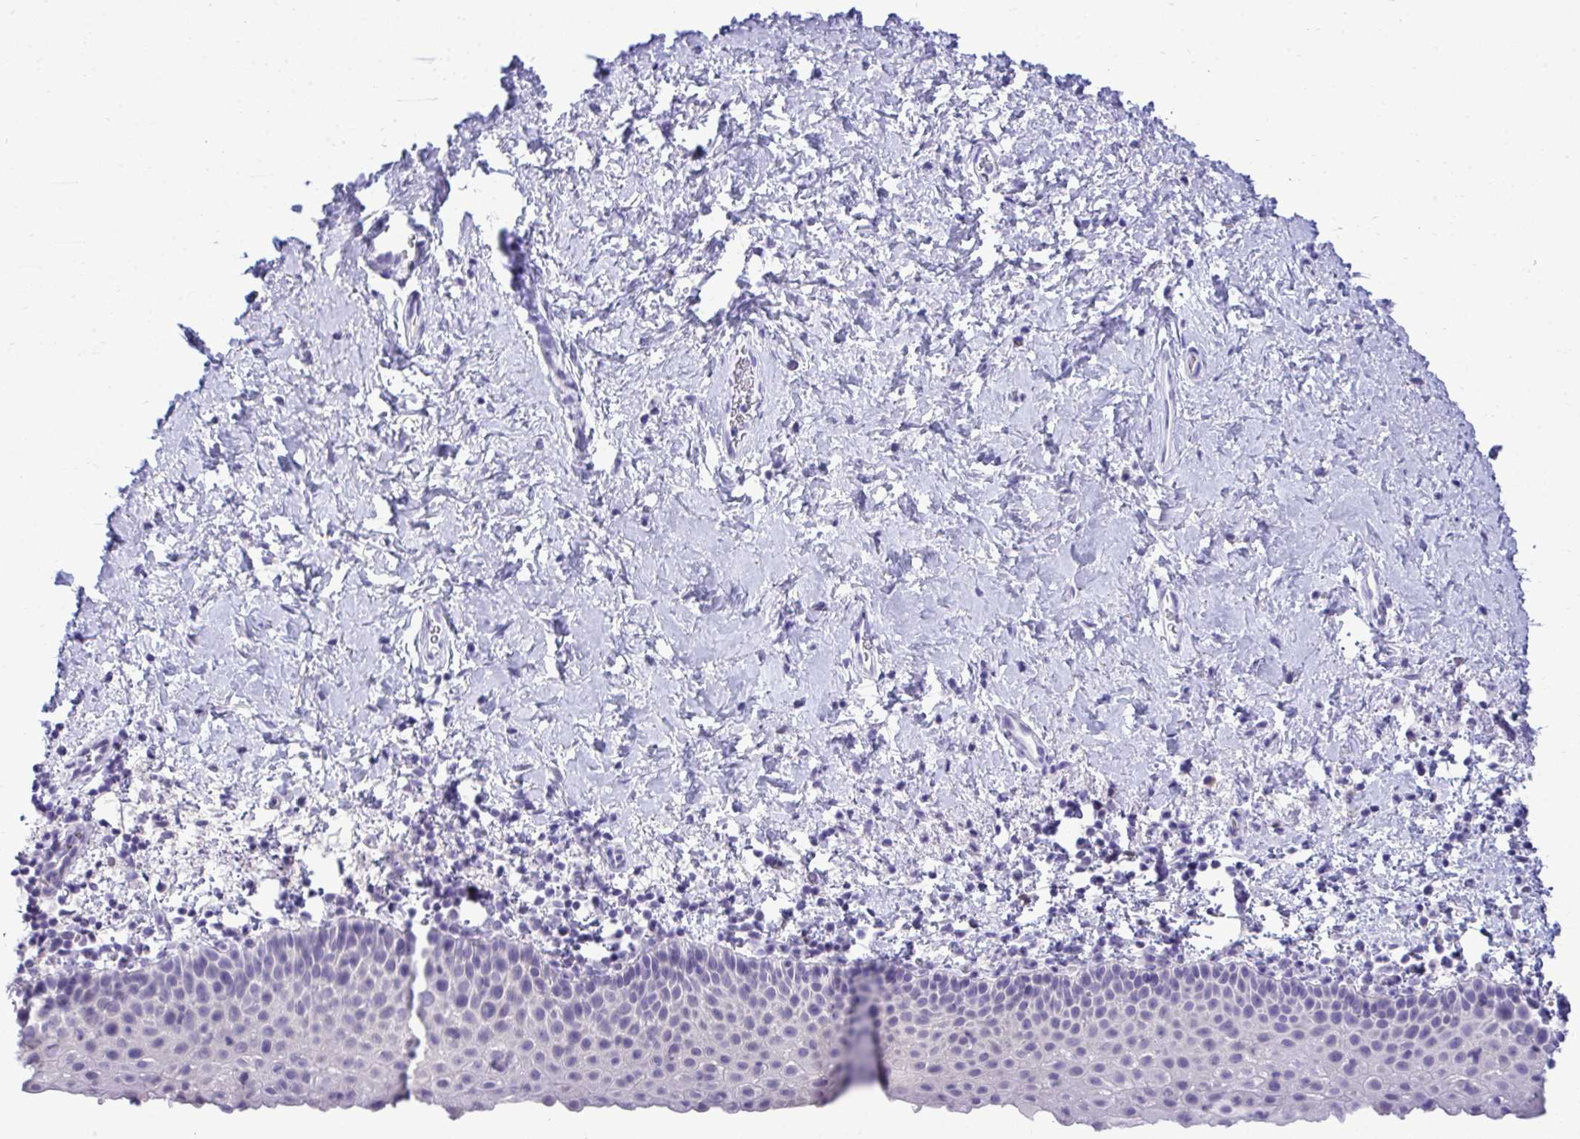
{"staining": {"intensity": "negative", "quantity": "none", "location": "none"}, "tissue": "vagina", "cell_type": "Squamous epithelial cells", "image_type": "normal", "snomed": [{"axis": "morphology", "description": "Normal tissue, NOS"}, {"axis": "topography", "description": "Vagina"}], "caption": "Image shows no significant protein staining in squamous epithelial cells of normal vagina.", "gene": "PGM2L1", "patient": {"sex": "female", "age": 61}}